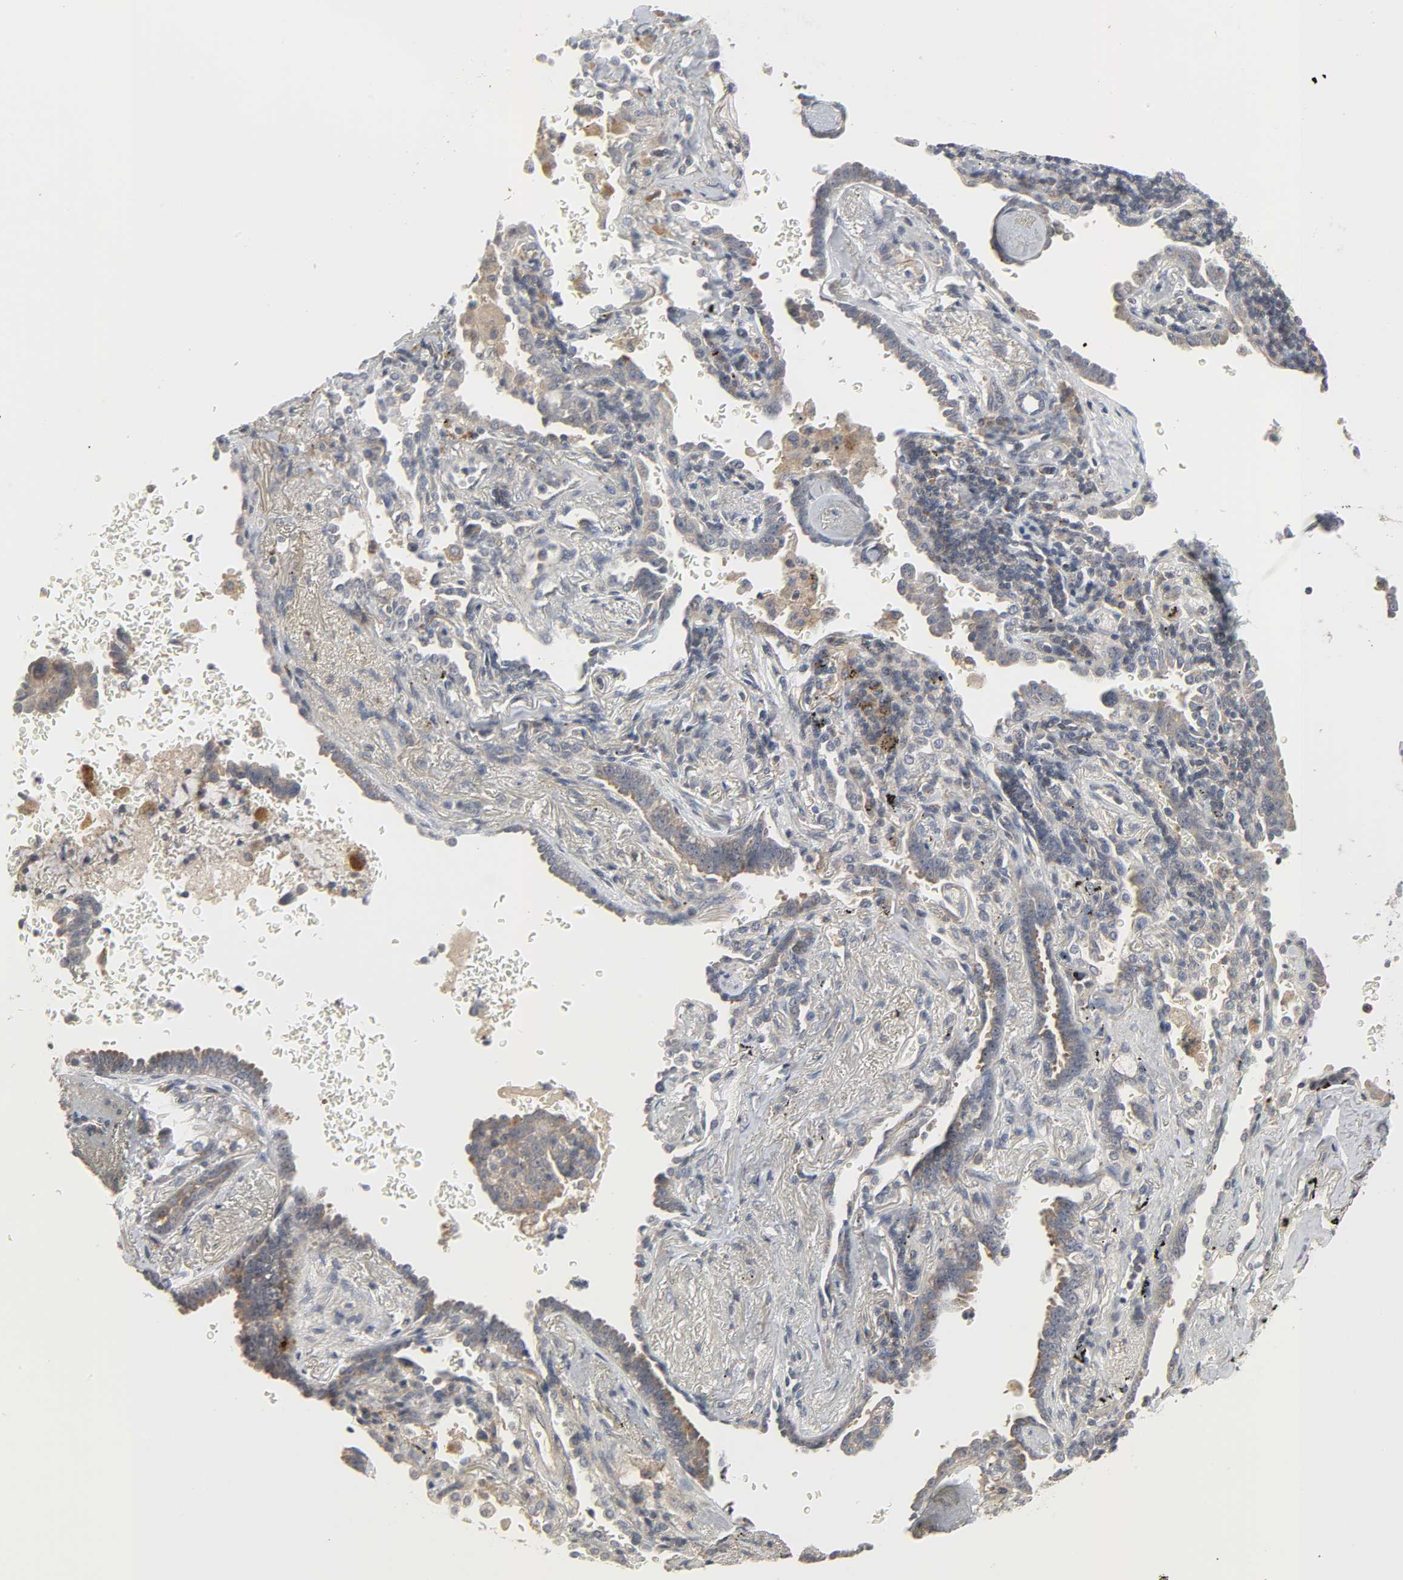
{"staining": {"intensity": "moderate", "quantity": ">75%", "location": "cytoplasmic/membranous"}, "tissue": "lung cancer", "cell_type": "Tumor cells", "image_type": "cancer", "snomed": [{"axis": "morphology", "description": "Adenocarcinoma, NOS"}, {"axis": "topography", "description": "Lung"}], "caption": "Brown immunohistochemical staining in human lung cancer demonstrates moderate cytoplasmic/membranous staining in approximately >75% of tumor cells. The staining is performed using DAB (3,3'-diaminobenzidine) brown chromogen to label protein expression. The nuclei are counter-stained blue using hematoxylin.", "gene": "CLIP1", "patient": {"sex": "female", "age": 64}}